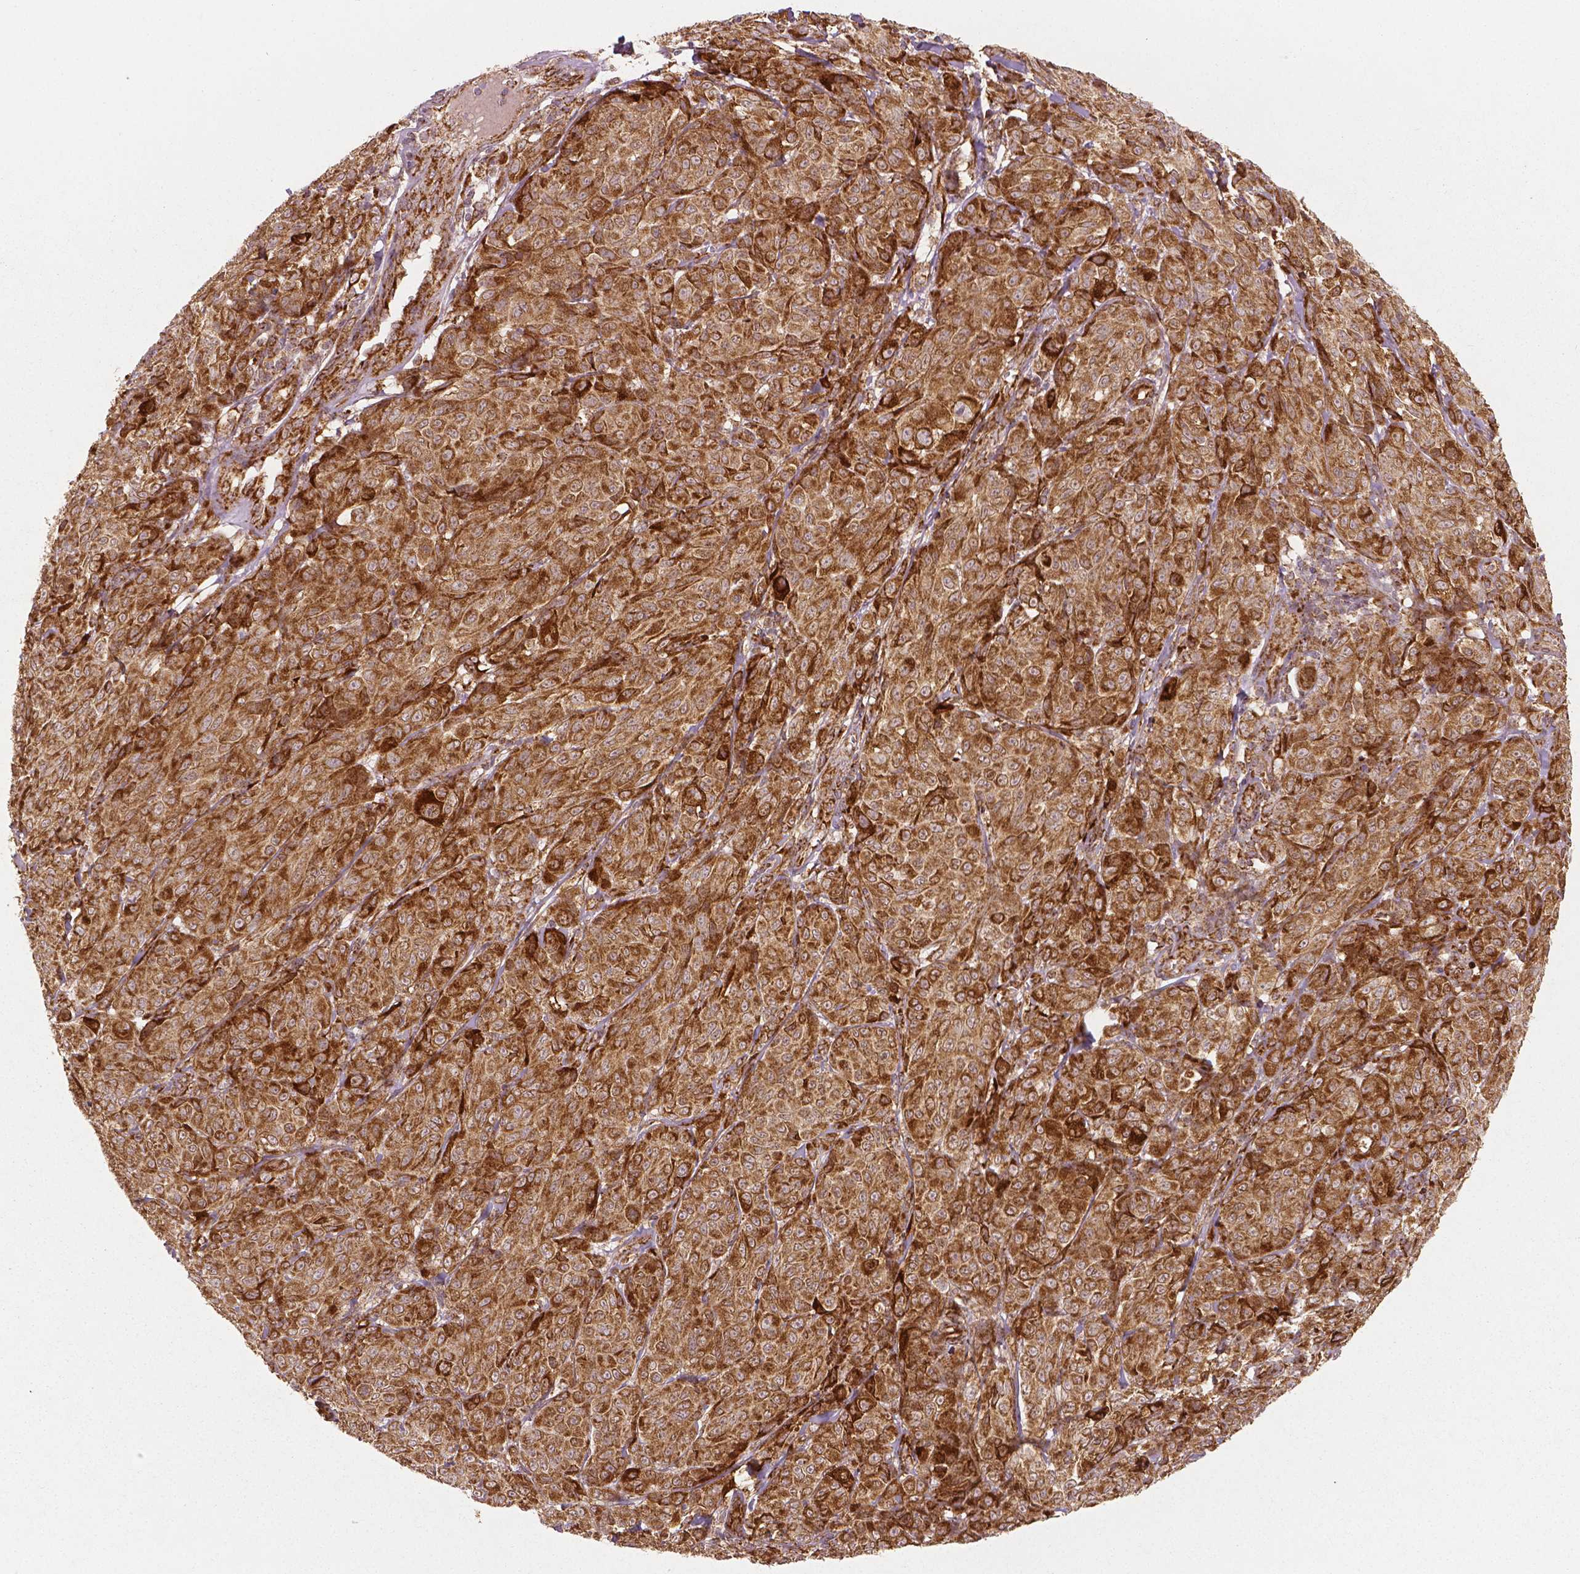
{"staining": {"intensity": "strong", "quantity": ">75%", "location": "cytoplasmic/membranous"}, "tissue": "melanoma", "cell_type": "Tumor cells", "image_type": "cancer", "snomed": [{"axis": "morphology", "description": "Malignant melanoma, NOS"}, {"axis": "topography", "description": "Skin"}], "caption": "A brown stain highlights strong cytoplasmic/membranous staining of a protein in melanoma tumor cells.", "gene": "PGAM5", "patient": {"sex": "male", "age": 89}}